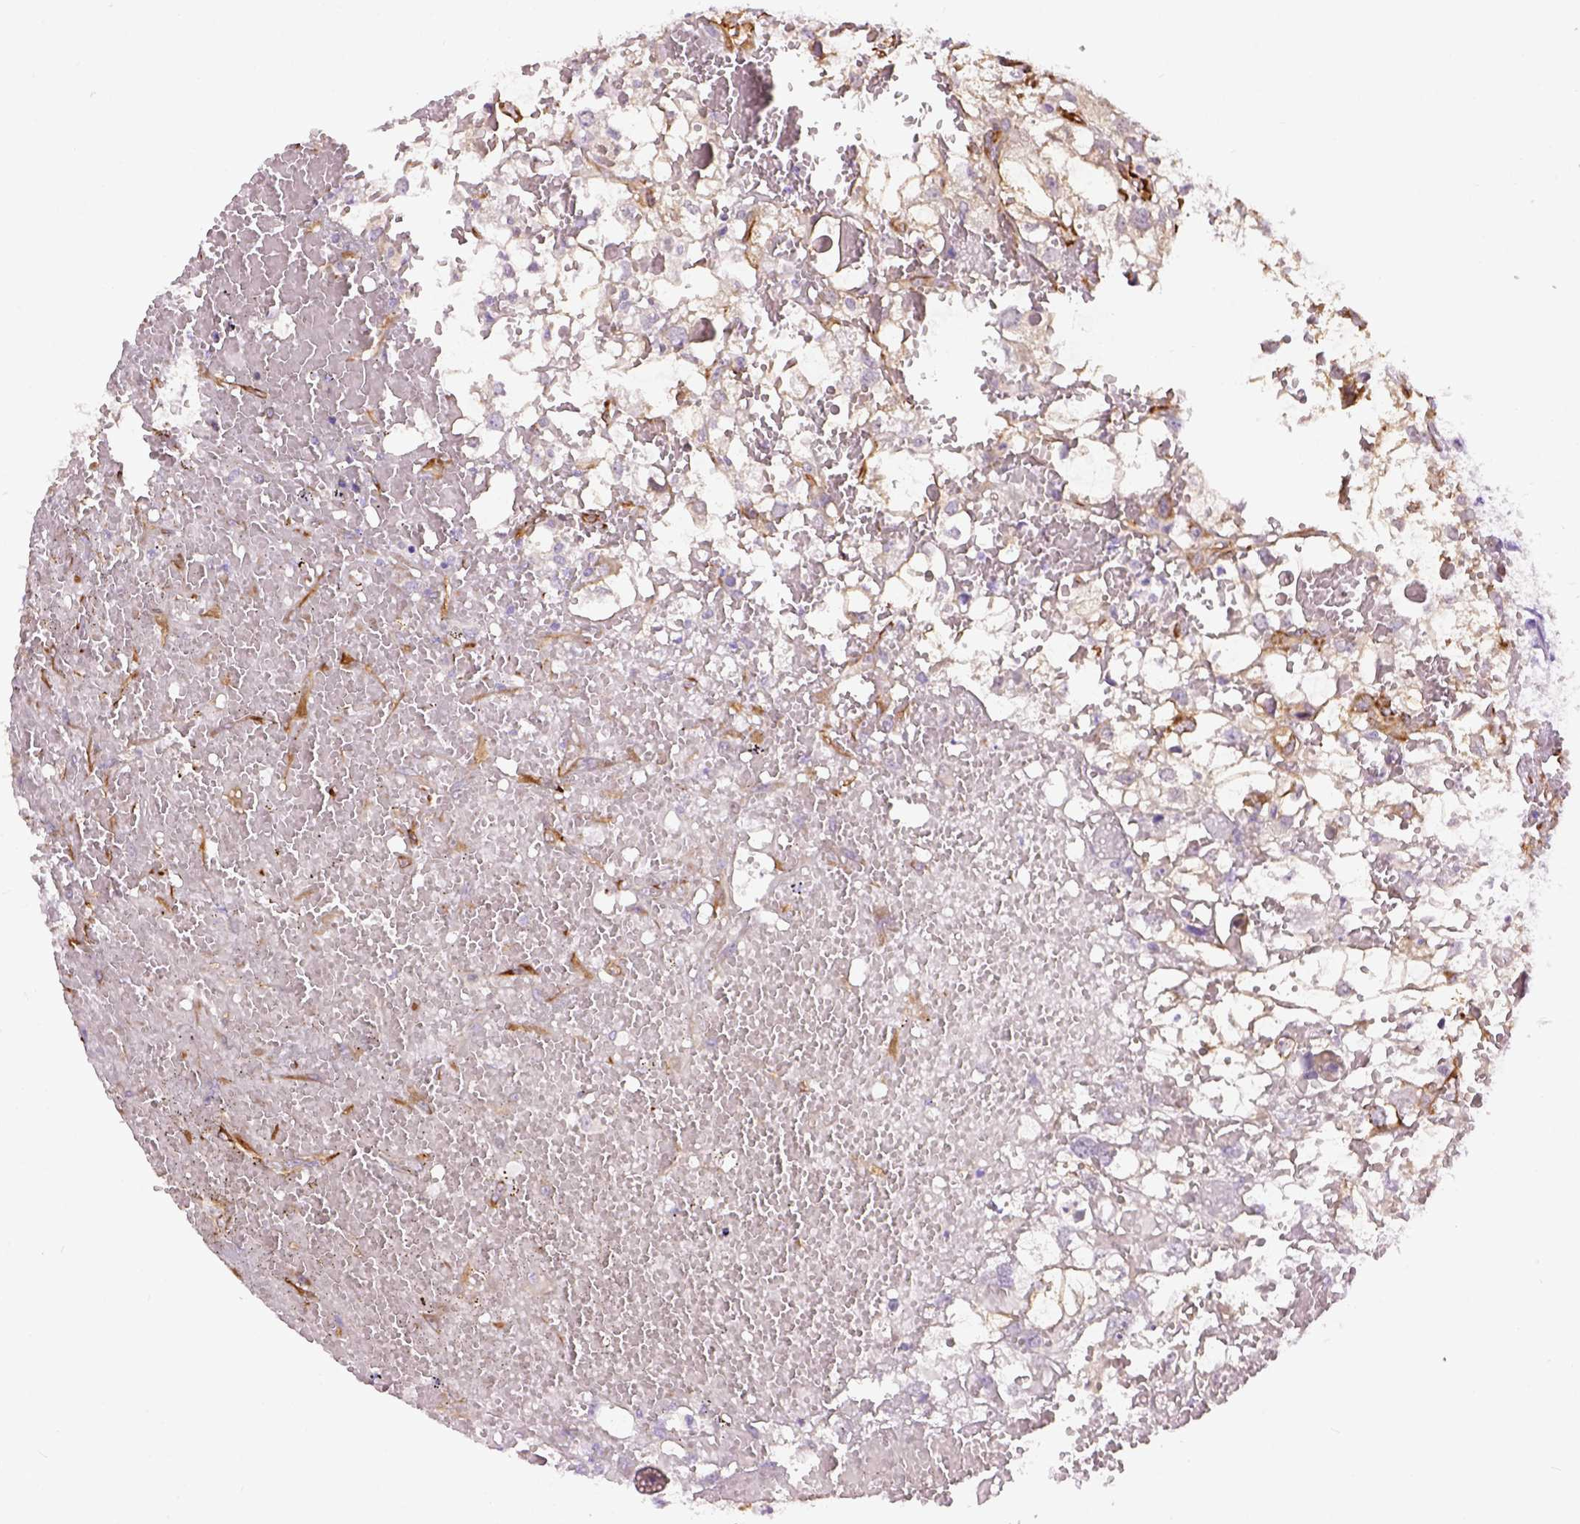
{"staining": {"intensity": "negative", "quantity": "none", "location": "none"}, "tissue": "renal cancer", "cell_type": "Tumor cells", "image_type": "cancer", "snomed": [{"axis": "morphology", "description": "Adenocarcinoma, NOS"}, {"axis": "topography", "description": "Kidney"}], "caption": "Immunohistochemistry photomicrograph of human renal cancer (adenocarcinoma) stained for a protein (brown), which exhibits no expression in tumor cells.", "gene": "KAZN", "patient": {"sex": "male", "age": 56}}